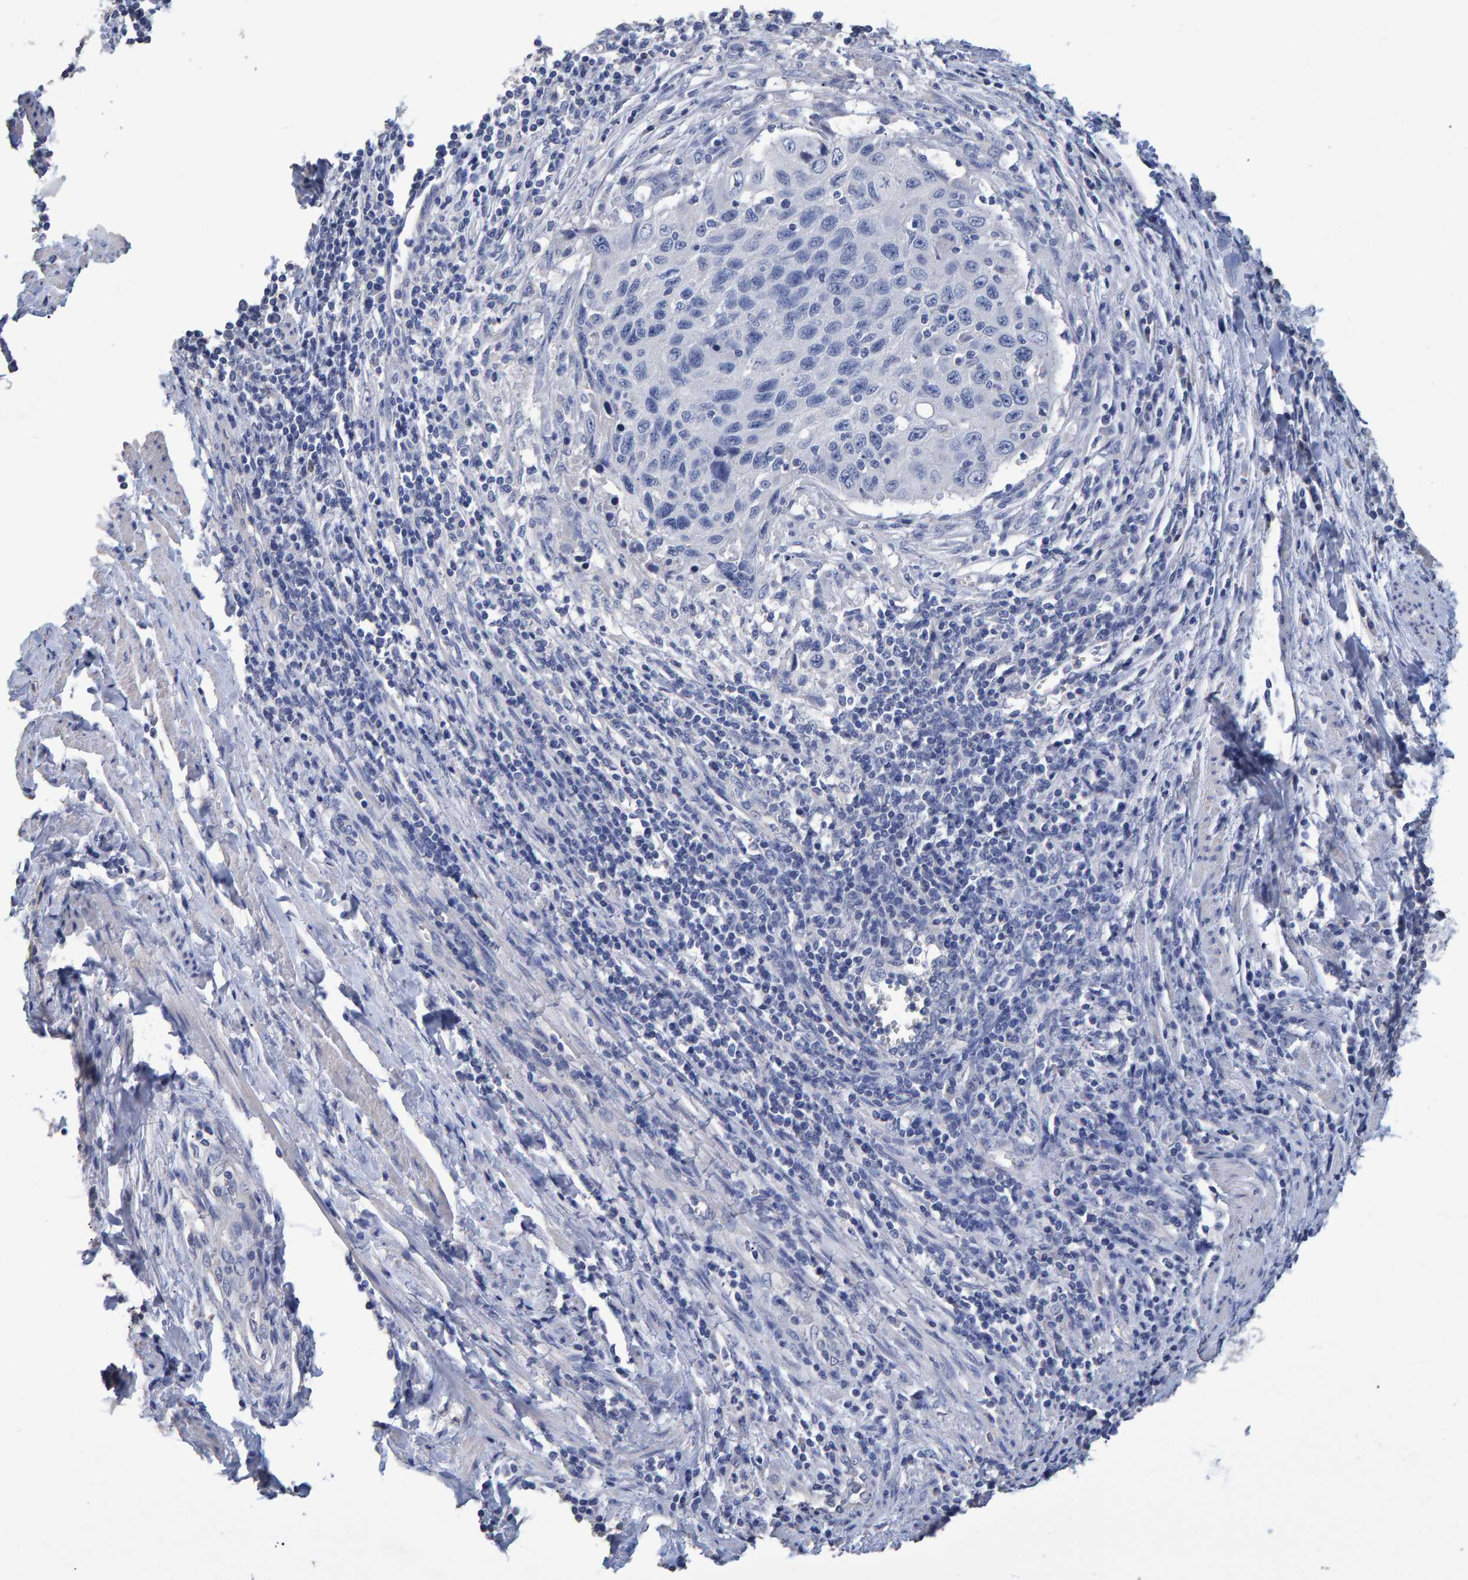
{"staining": {"intensity": "negative", "quantity": "none", "location": "none"}, "tissue": "cervical cancer", "cell_type": "Tumor cells", "image_type": "cancer", "snomed": [{"axis": "morphology", "description": "Squamous cell carcinoma, NOS"}, {"axis": "topography", "description": "Cervix"}], "caption": "Tumor cells are negative for brown protein staining in cervical cancer.", "gene": "HEMGN", "patient": {"sex": "female", "age": 53}}